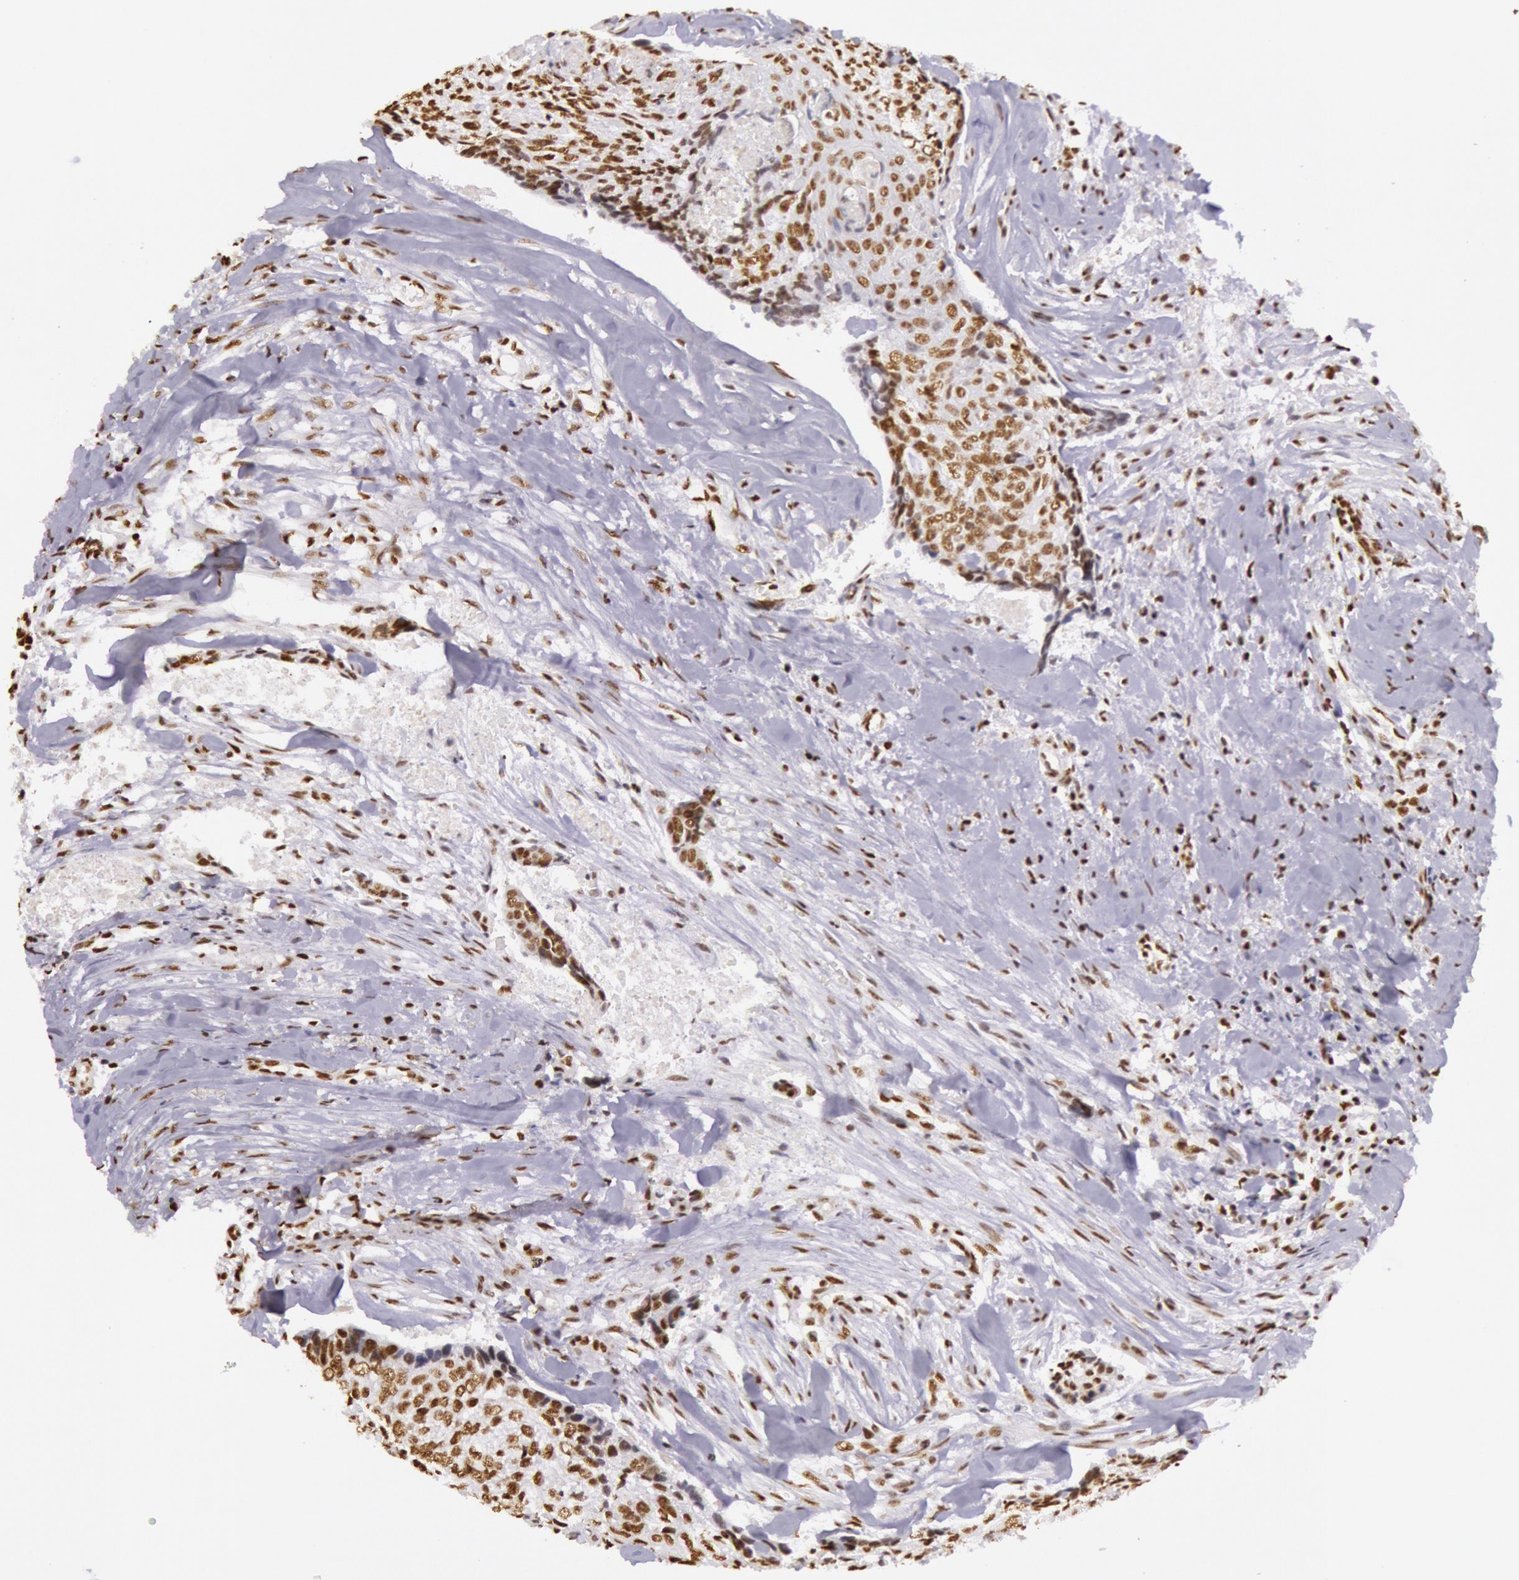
{"staining": {"intensity": "moderate", "quantity": ">75%", "location": "nuclear"}, "tissue": "head and neck cancer", "cell_type": "Tumor cells", "image_type": "cancer", "snomed": [{"axis": "morphology", "description": "Squamous cell carcinoma, NOS"}, {"axis": "topography", "description": "Salivary gland"}, {"axis": "topography", "description": "Head-Neck"}], "caption": "Tumor cells demonstrate medium levels of moderate nuclear staining in about >75% of cells in head and neck cancer (squamous cell carcinoma). (DAB (3,3'-diaminobenzidine) = brown stain, brightfield microscopy at high magnification).", "gene": "HNRNPH2", "patient": {"sex": "male", "age": 70}}